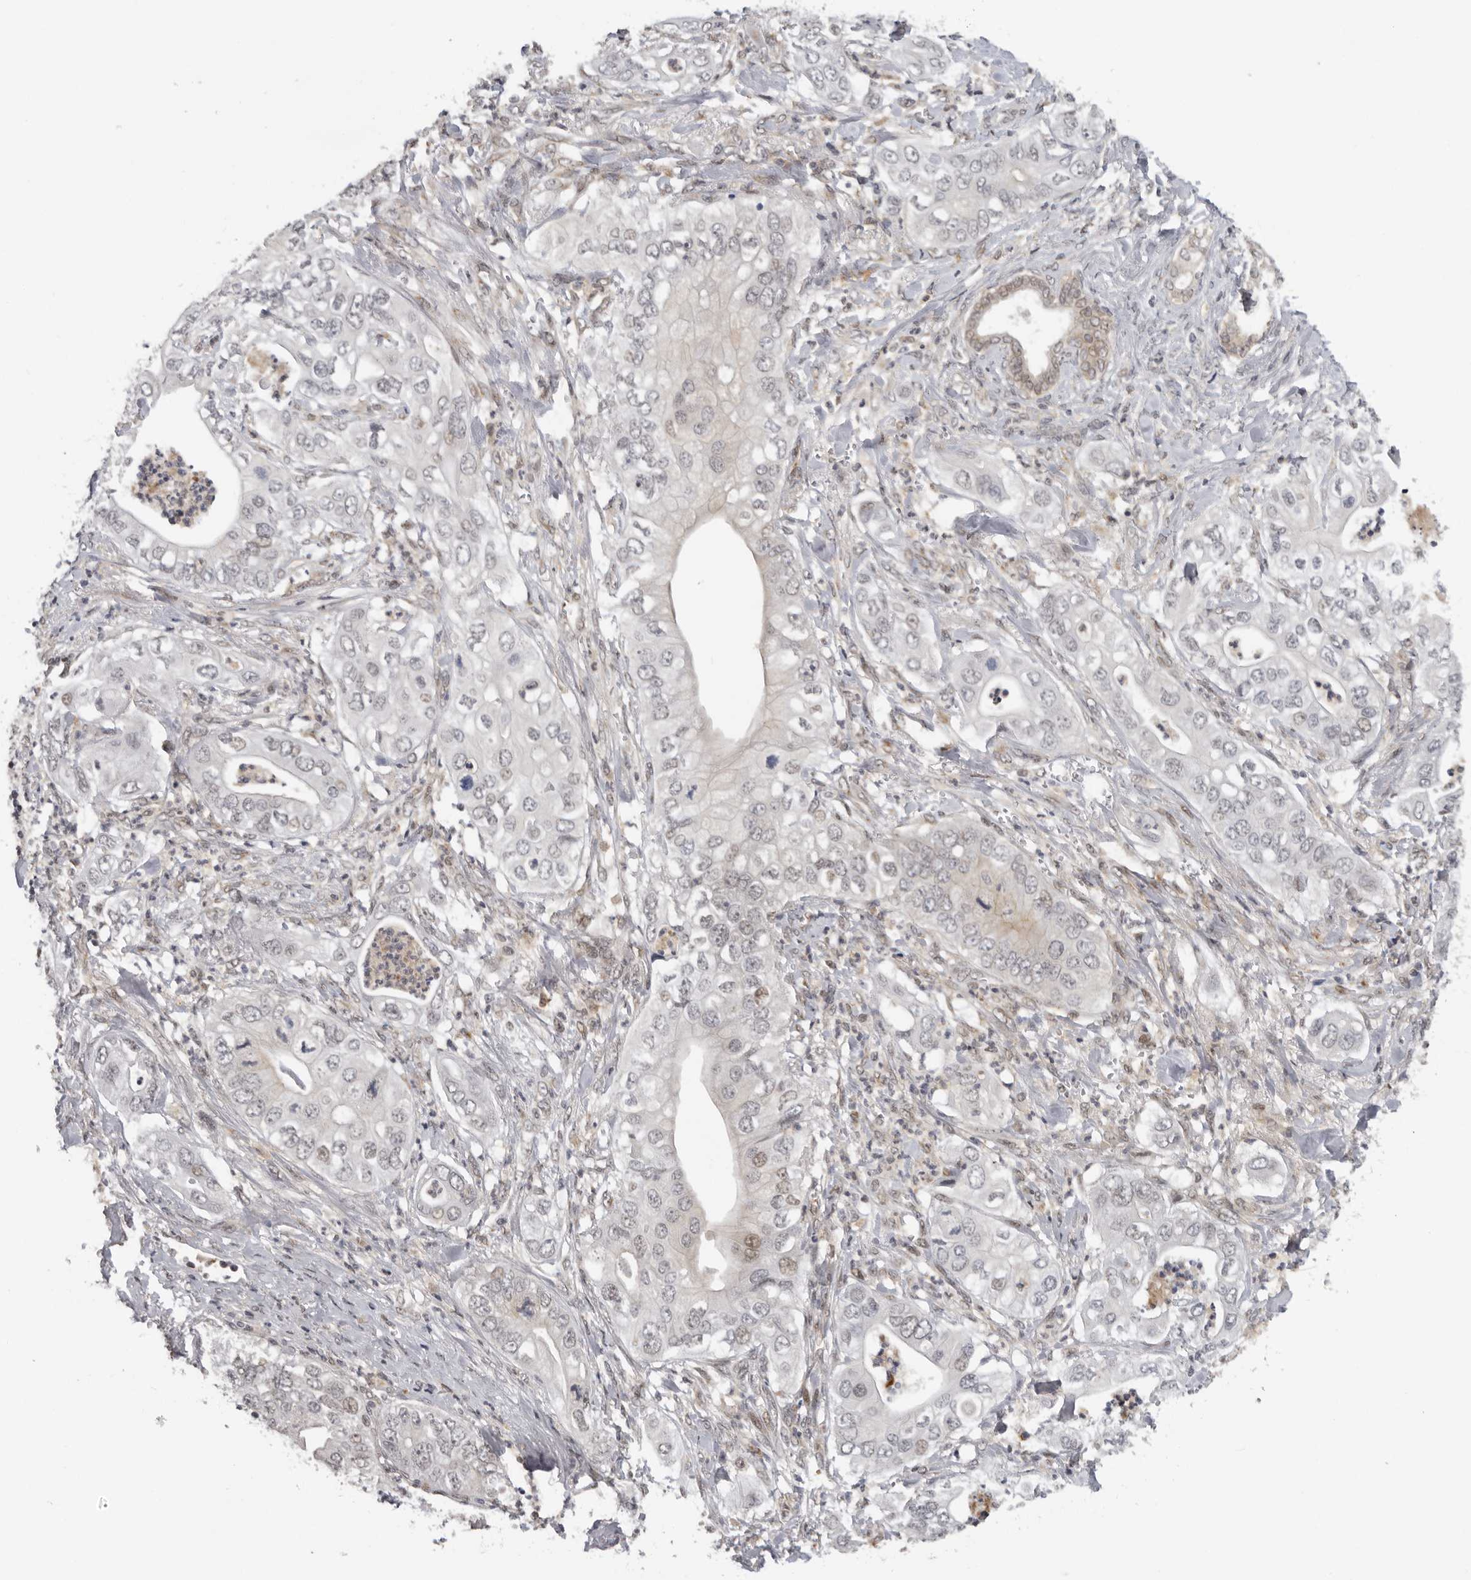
{"staining": {"intensity": "weak", "quantity": "<25%", "location": "nuclear"}, "tissue": "pancreatic cancer", "cell_type": "Tumor cells", "image_type": "cancer", "snomed": [{"axis": "morphology", "description": "Adenocarcinoma, NOS"}, {"axis": "topography", "description": "Pancreas"}], "caption": "Immunohistochemical staining of human adenocarcinoma (pancreatic) exhibits no significant positivity in tumor cells.", "gene": "KIF2B", "patient": {"sex": "female", "age": 78}}